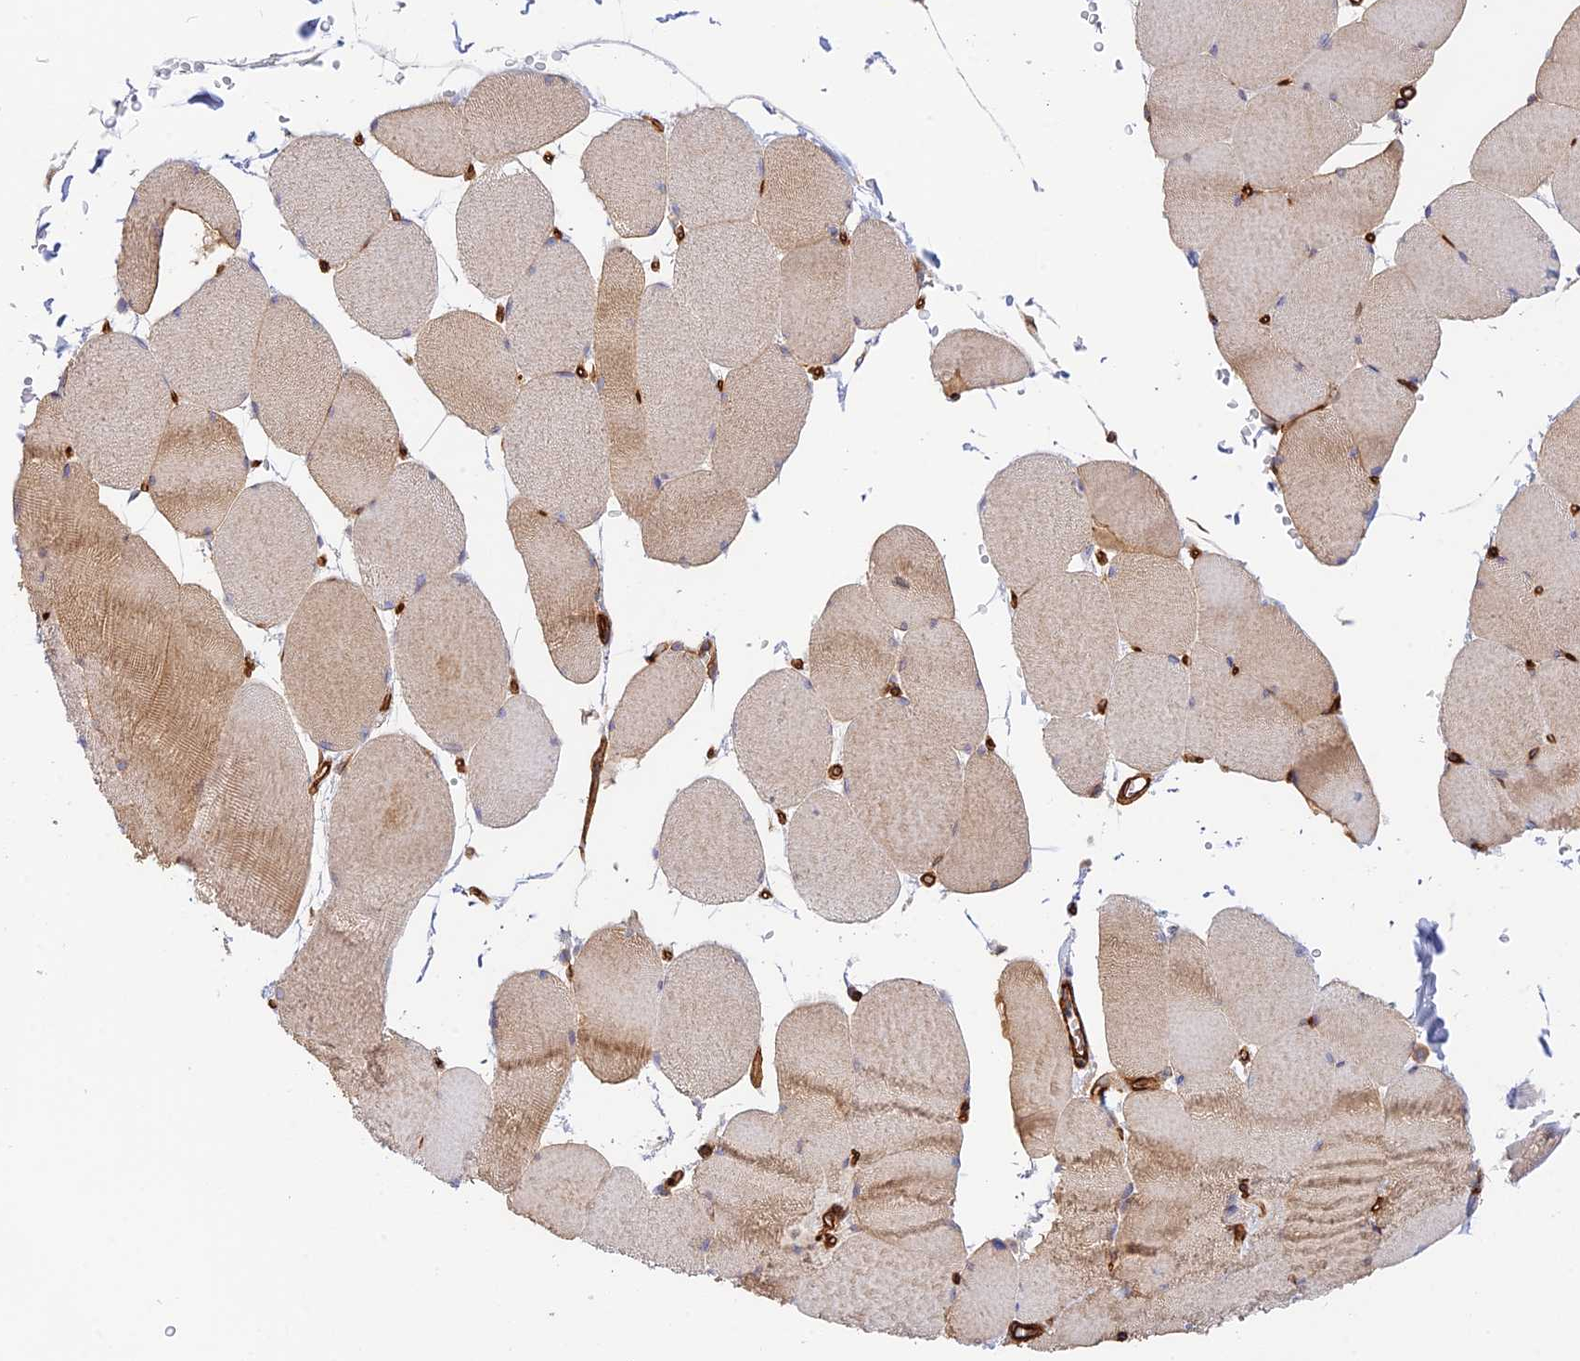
{"staining": {"intensity": "weak", "quantity": ">75%", "location": "cytoplasmic/membranous"}, "tissue": "skeletal muscle", "cell_type": "Myocytes", "image_type": "normal", "snomed": [{"axis": "morphology", "description": "Normal tissue, NOS"}, {"axis": "topography", "description": "Skeletal muscle"}, {"axis": "topography", "description": "Head-Neck"}], "caption": "Approximately >75% of myocytes in benign human skeletal muscle demonstrate weak cytoplasmic/membranous protein staining as visualized by brown immunohistochemical staining.", "gene": "MYO9A", "patient": {"sex": "male", "age": 66}}